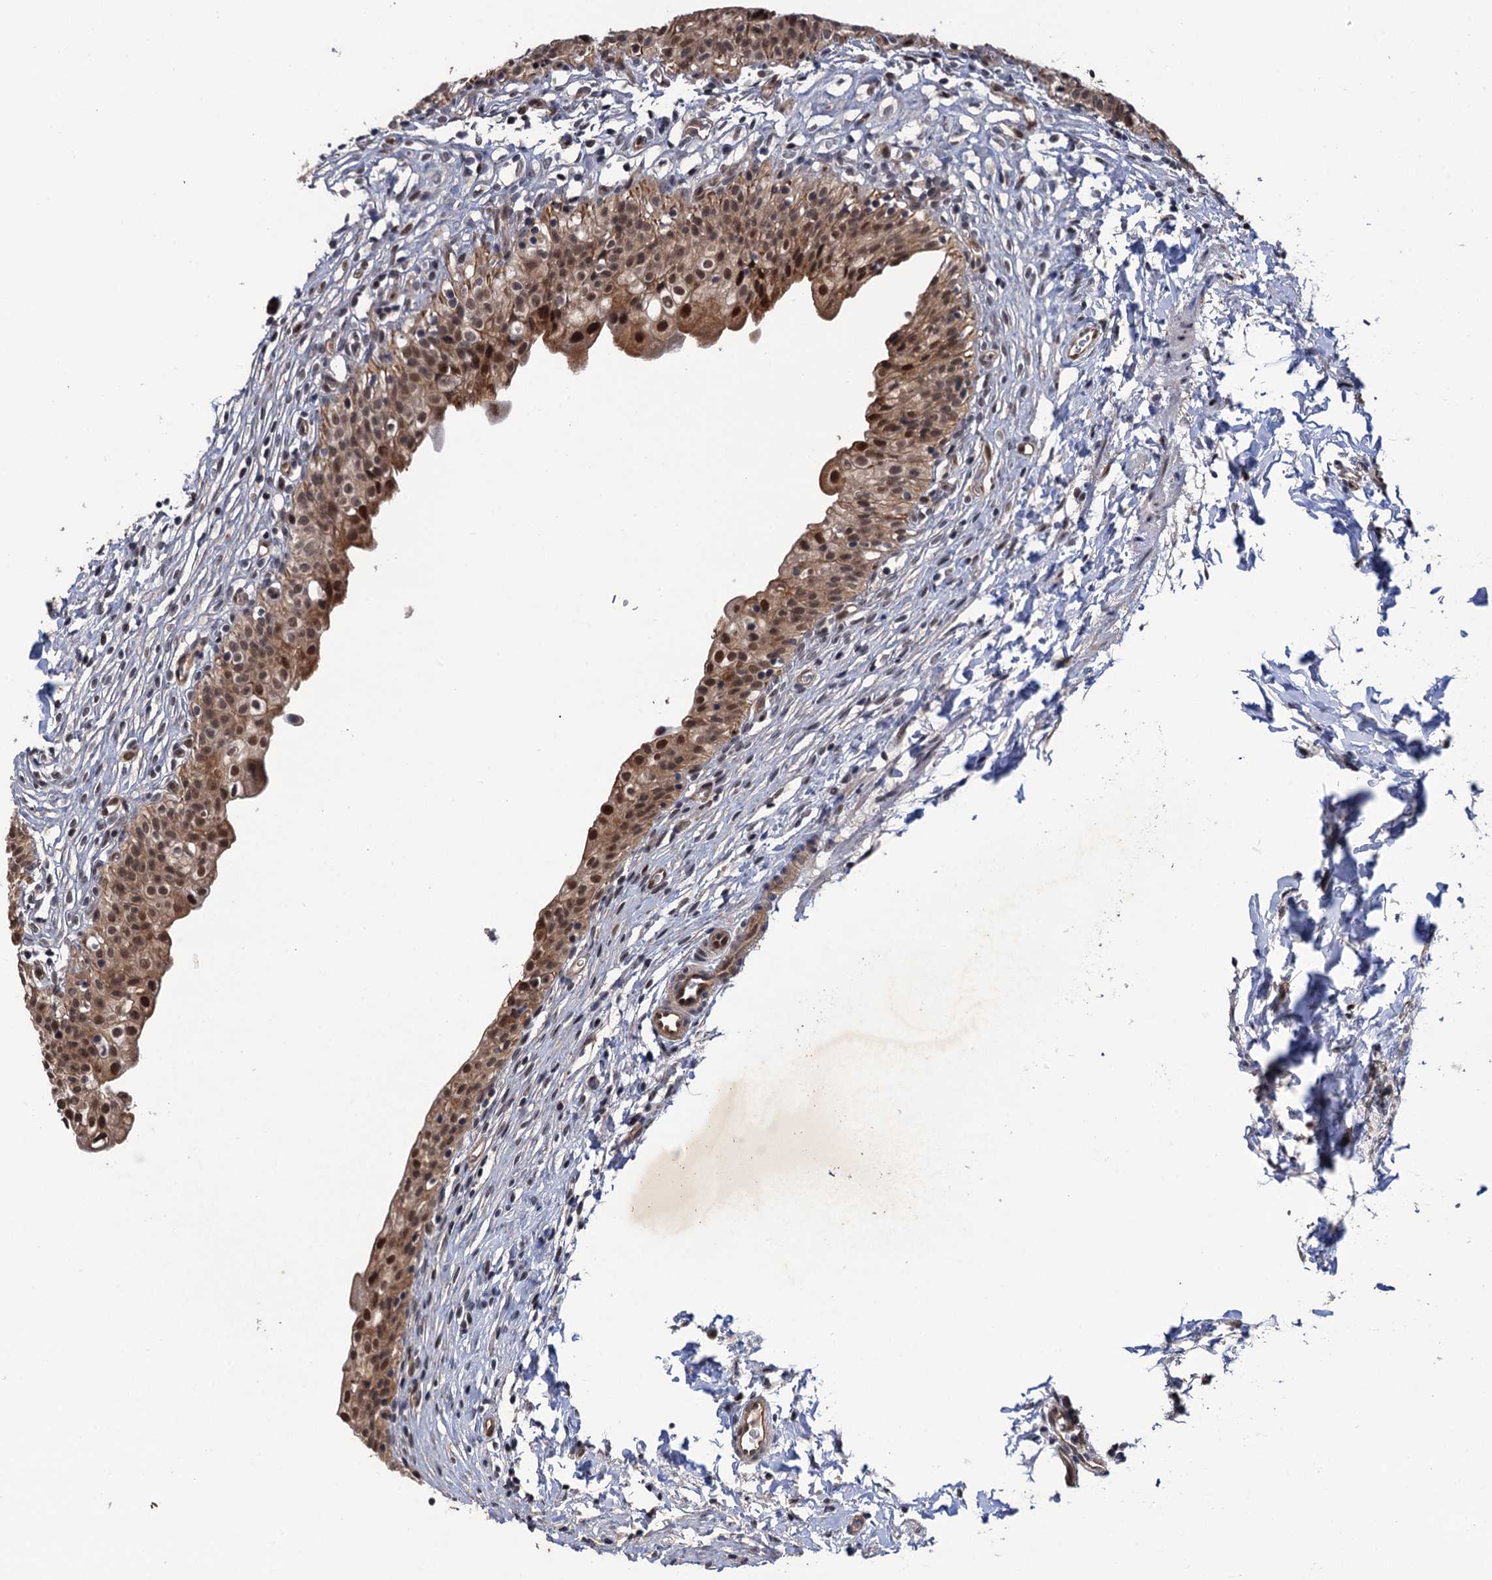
{"staining": {"intensity": "moderate", "quantity": ">75%", "location": "cytoplasmic/membranous,nuclear"}, "tissue": "urinary bladder", "cell_type": "Urothelial cells", "image_type": "normal", "snomed": [{"axis": "morphology", "description": "Normal tissue, NOS"}, {"axis": "topography", "description": "Urinary bladder"}], "caption": "A photomicrograph of human urinary bladder stained for a protein shows moderate cytoplasmic/membranous,nuclear brown staining in urothelial cells.", "gene": "CDC23", "patient": {"sex": "male", "age": 55}}